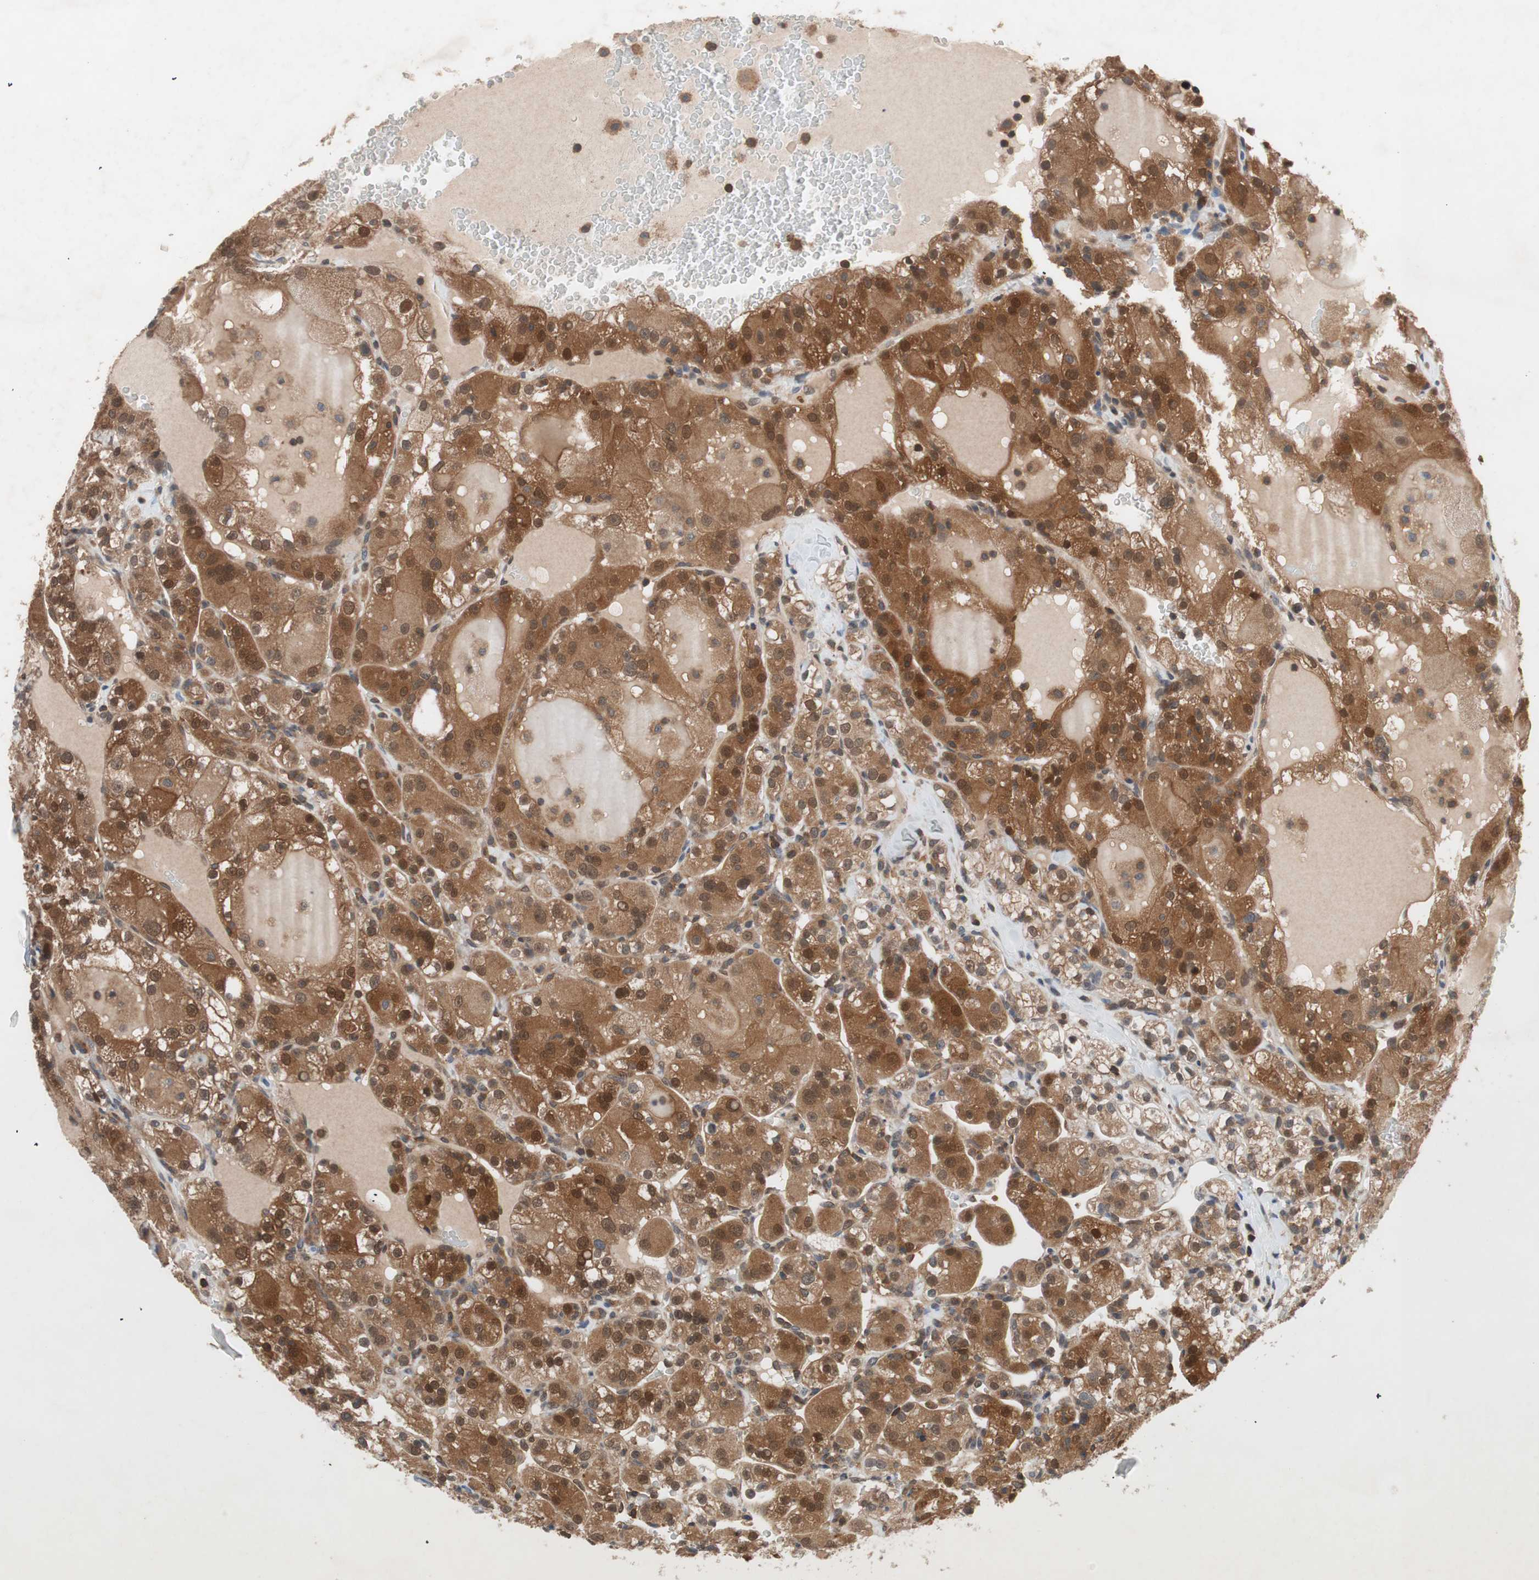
{"staining": {"intensity": "strong", "quantity": ">75%", "location": "cytoplasmic/membranous"}, "tissue": "renal cancer", "cell_type": "Tumor cells", "image_type": "cancer", "snomed": [{"axis": "morphology", "description": "Normal tissue, NOS"}, {"axis": "morphology", "description": "Adenocarcinoma, NOS"}, {"axis": "topography", "description": "Kidney"}], "caption": "Immunohistochemical staining of human renal cancer (adenocarcinoma) exhibits high levels of strong cytoplasmic/membranous protein expression in approximately >75% of tumor cells.", "gene": "GALT", "patient": {"sex": "male", "age": 61}}